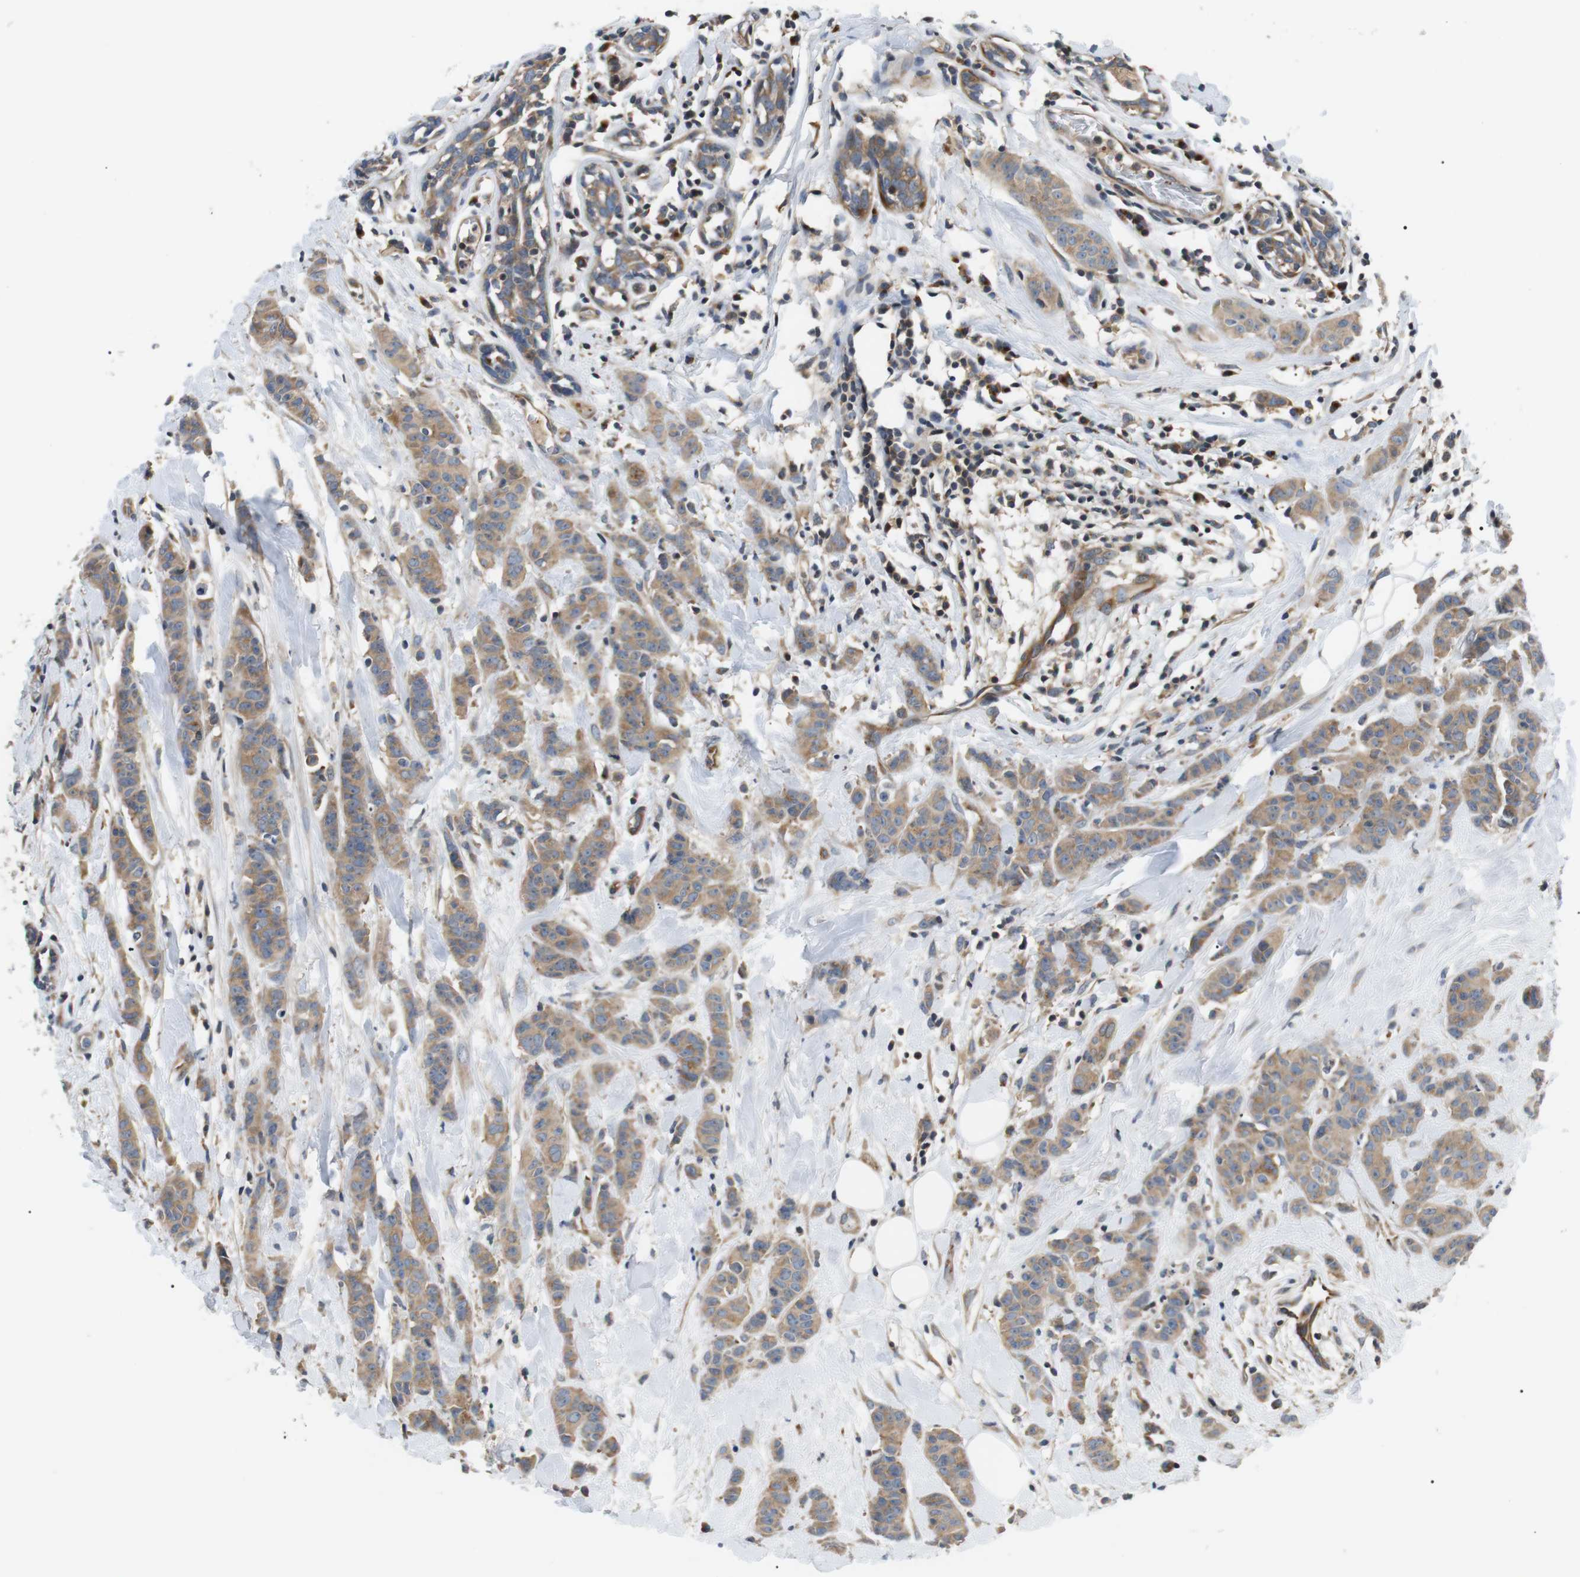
{"staining": {"intensity": "moderate", "quantity": ">75%", "location": "cytoplasmic/membranous"}, "tissue": "breast cancer", "cell_type": "Tumor cells", "image_type": "cancer", "snomed": [{"axis": "morphology", "description": "Normal tissue, NOS"}, {"axis": "morphology", "description": "Duct carcinoma"}, {"axis": "topography", "description": "Breast"}], "caption": "High-power microscopy captured an immunohistochemistry (IHC) micrograph of breast cancer (invasive ductal carcinoma), revealing moderate cytoplasmic/membranous staining in approximately >75% of tumor cells.", "gene": "DIPK1A", "patient": {"sex": "female", "age": 40}}